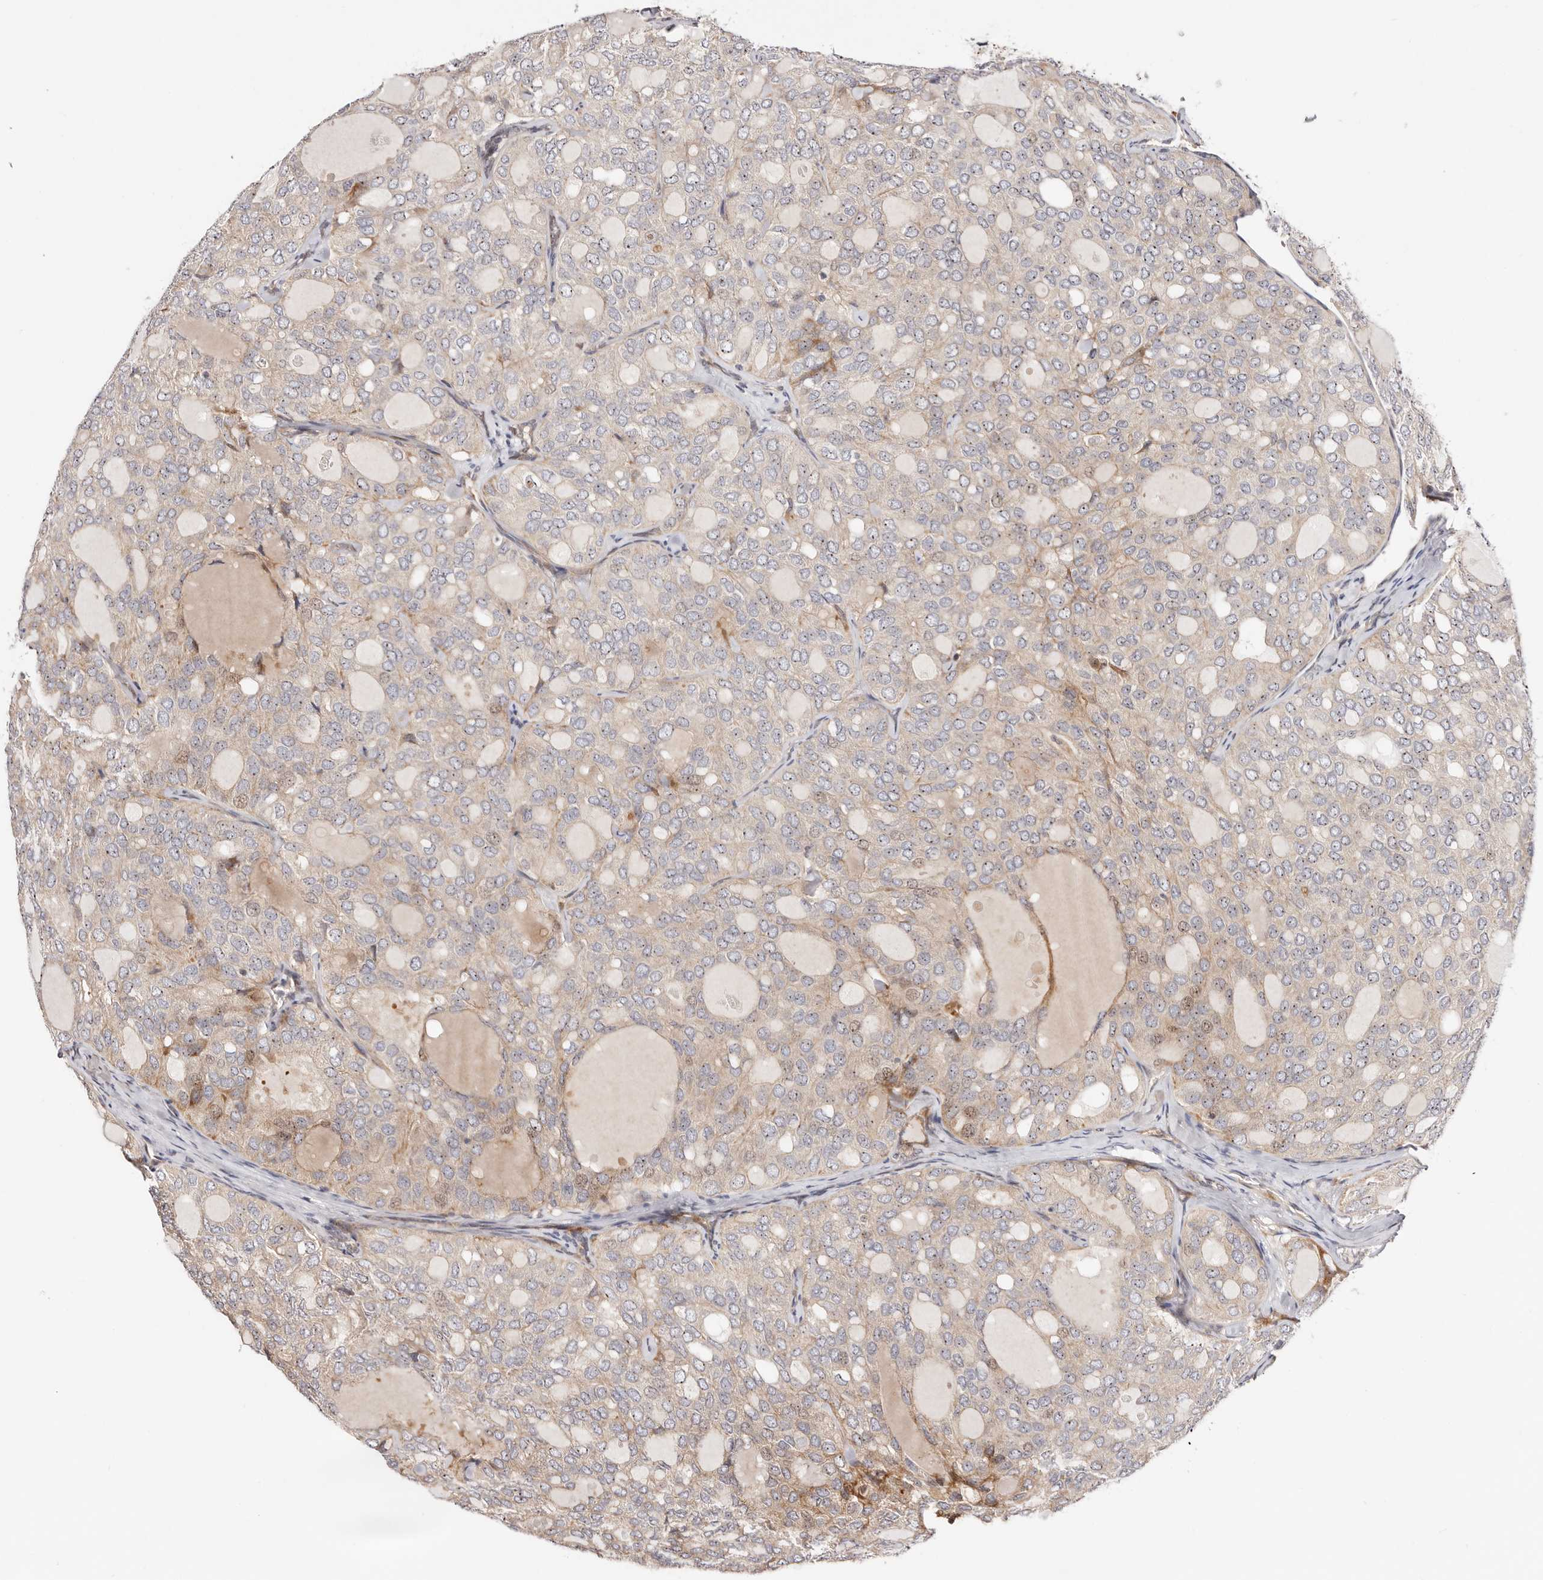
{"staining": {"intensity": "weak", "quantity": "<25%", "location": "cytoplasmic/membranous,nuclear"}, "tissue": "thyroid cancer", "cell_type": "Tumor cells", "image_type": "cancer", "snomed": [{"axis": "morphology", "description": "Follicular adenoma carcinoma, NOS"}, {"axis": "topography", "description": "Thyroid gland"}], "caption": "This is an IHC image of human follicular adenoma carcinoma (thyroid). There is no expression in tumor cells.", "gene": "ODF2L", "patient": {"sex": "male", "age": 75}}